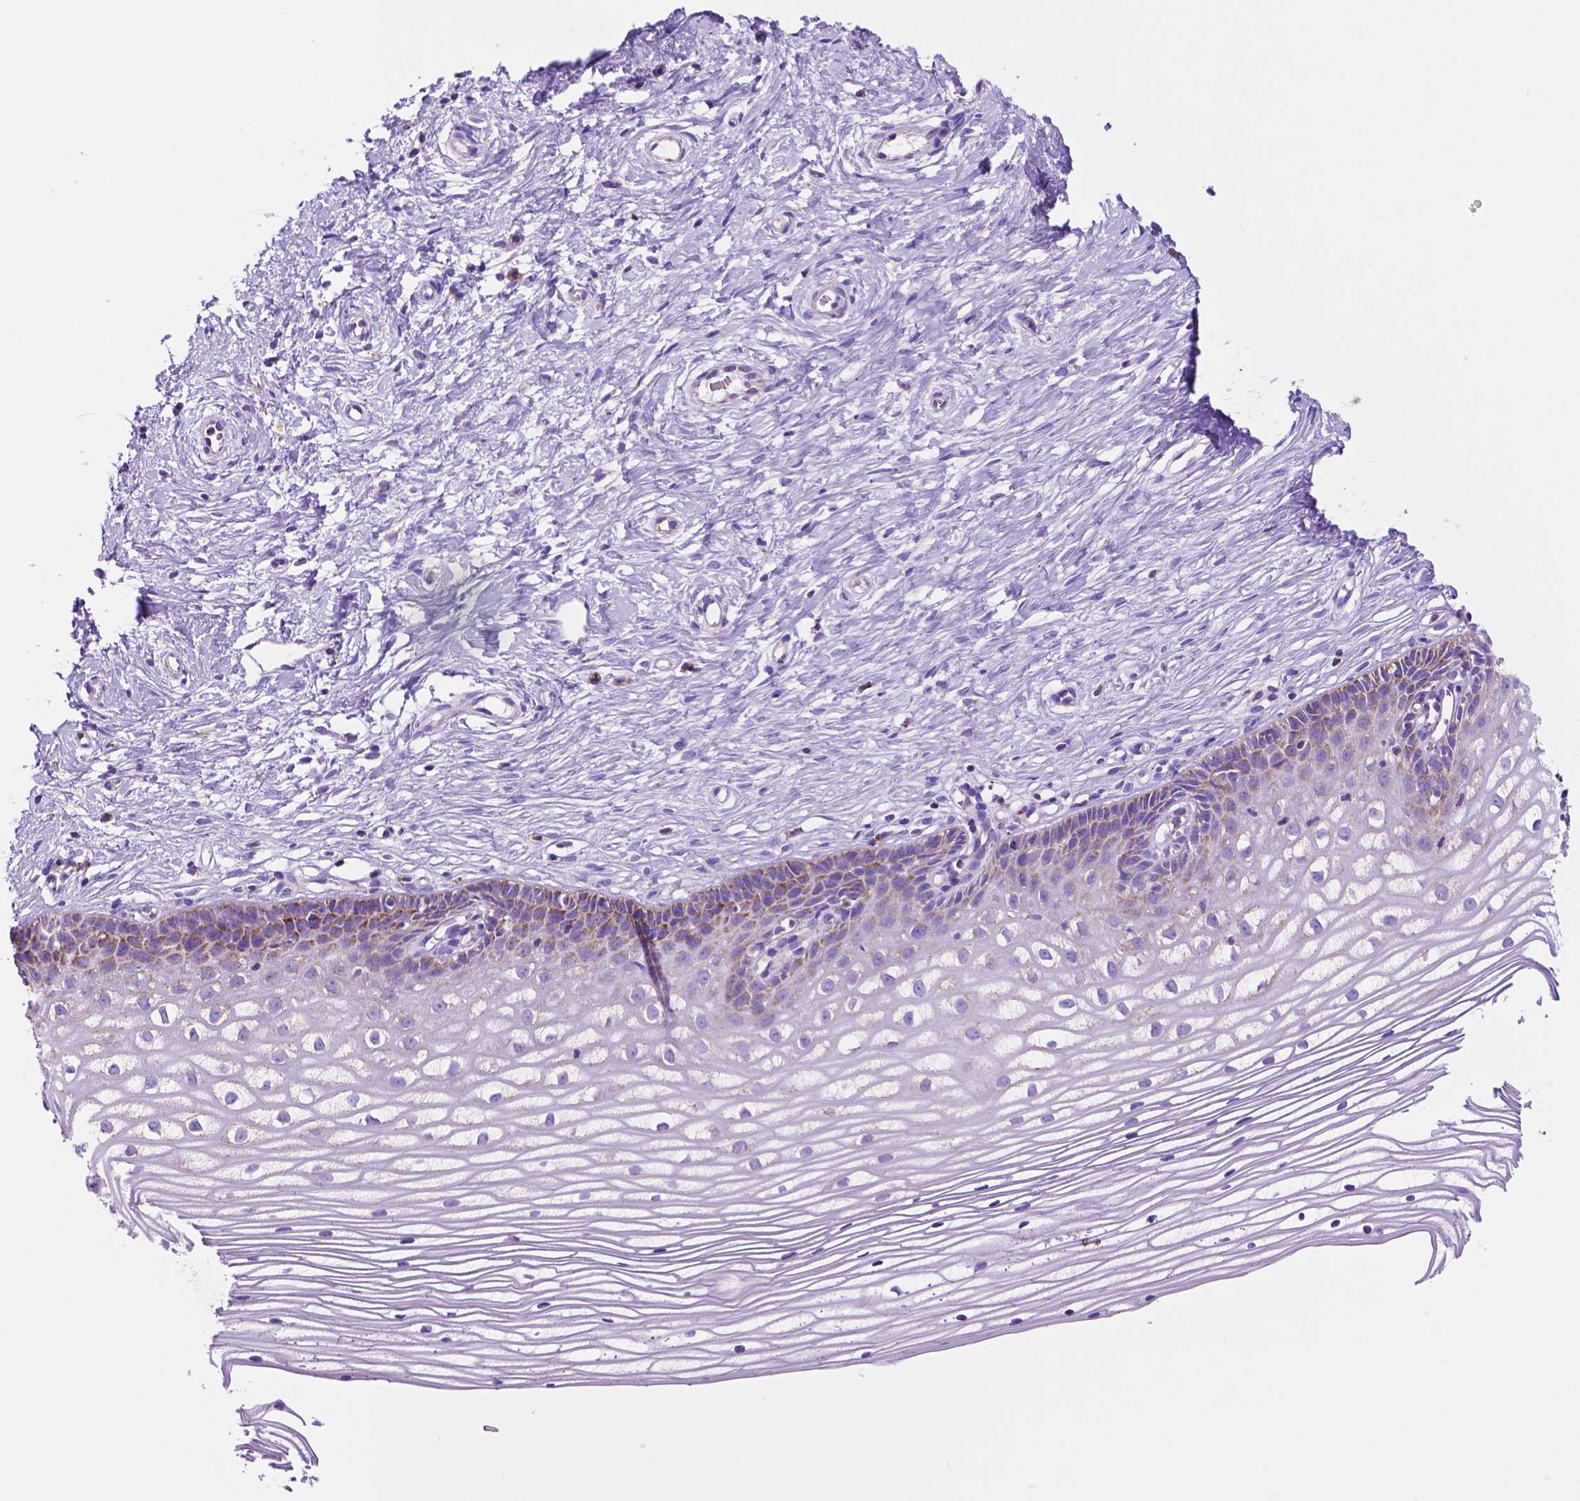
{"staining": {"intensity": "negative", "quantity": "none", "location": "none"}, "tissue": "cervix", "cell_type": "Glandular cells", "image_type": "normal", "snomed": [{"axis": "morphology", "description": "Normal tissue, NOS"}, {"axis": "topography", "description": "Cervix"}], "caption": "Immunohistochemistry (IHC) photomicrograph of benign cervix stained for a protein (brown), which reveals no staining in glandular cells.", "gene": "GDPD5", "patient": {"sex": "female", "age": 40}}